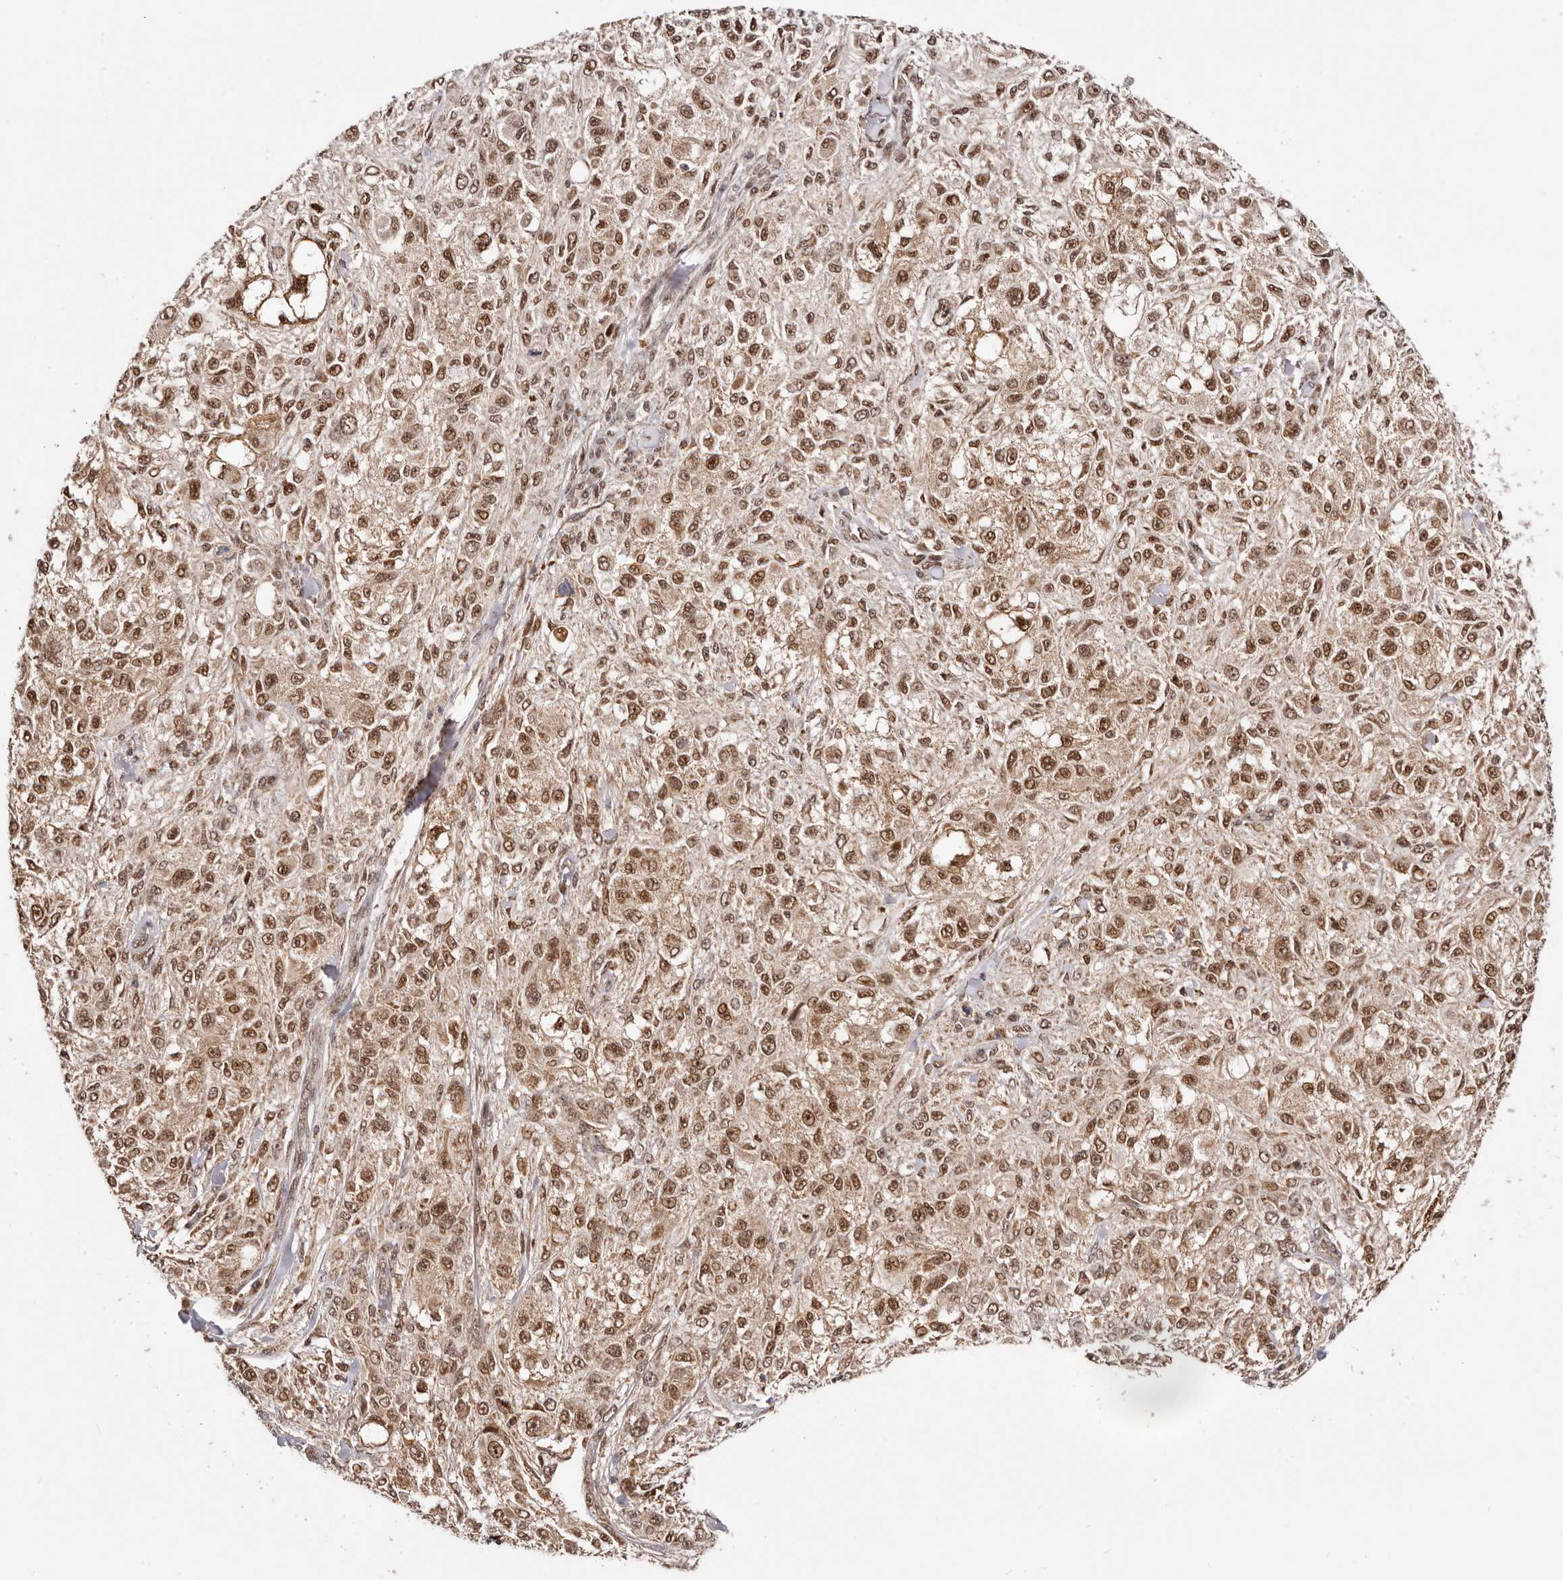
{"staining": {"intensity": "strong", "quantity": ">75%", "location": "cytoplasmic/membranous,nuclear"}, "tissue": "melanoma", "cell_type": "Tumor cells", "image_type": "cancer", "snomed": [{"axis": "morphology", "description": "Necrosis, NOS"}, {"axis": "morphology", "description": "Malignant melanoma, NOS"}, {"axis": "topography", "description": "Skin"}], "caption": "The micrograph reveals staining of melanoma, revealing strong cytoplasmic/membranous and nuclear protein expression (brown color) within tumor cells.", "gene": "SEC14L1", "patient": {"sex": "female", "age": 87}}